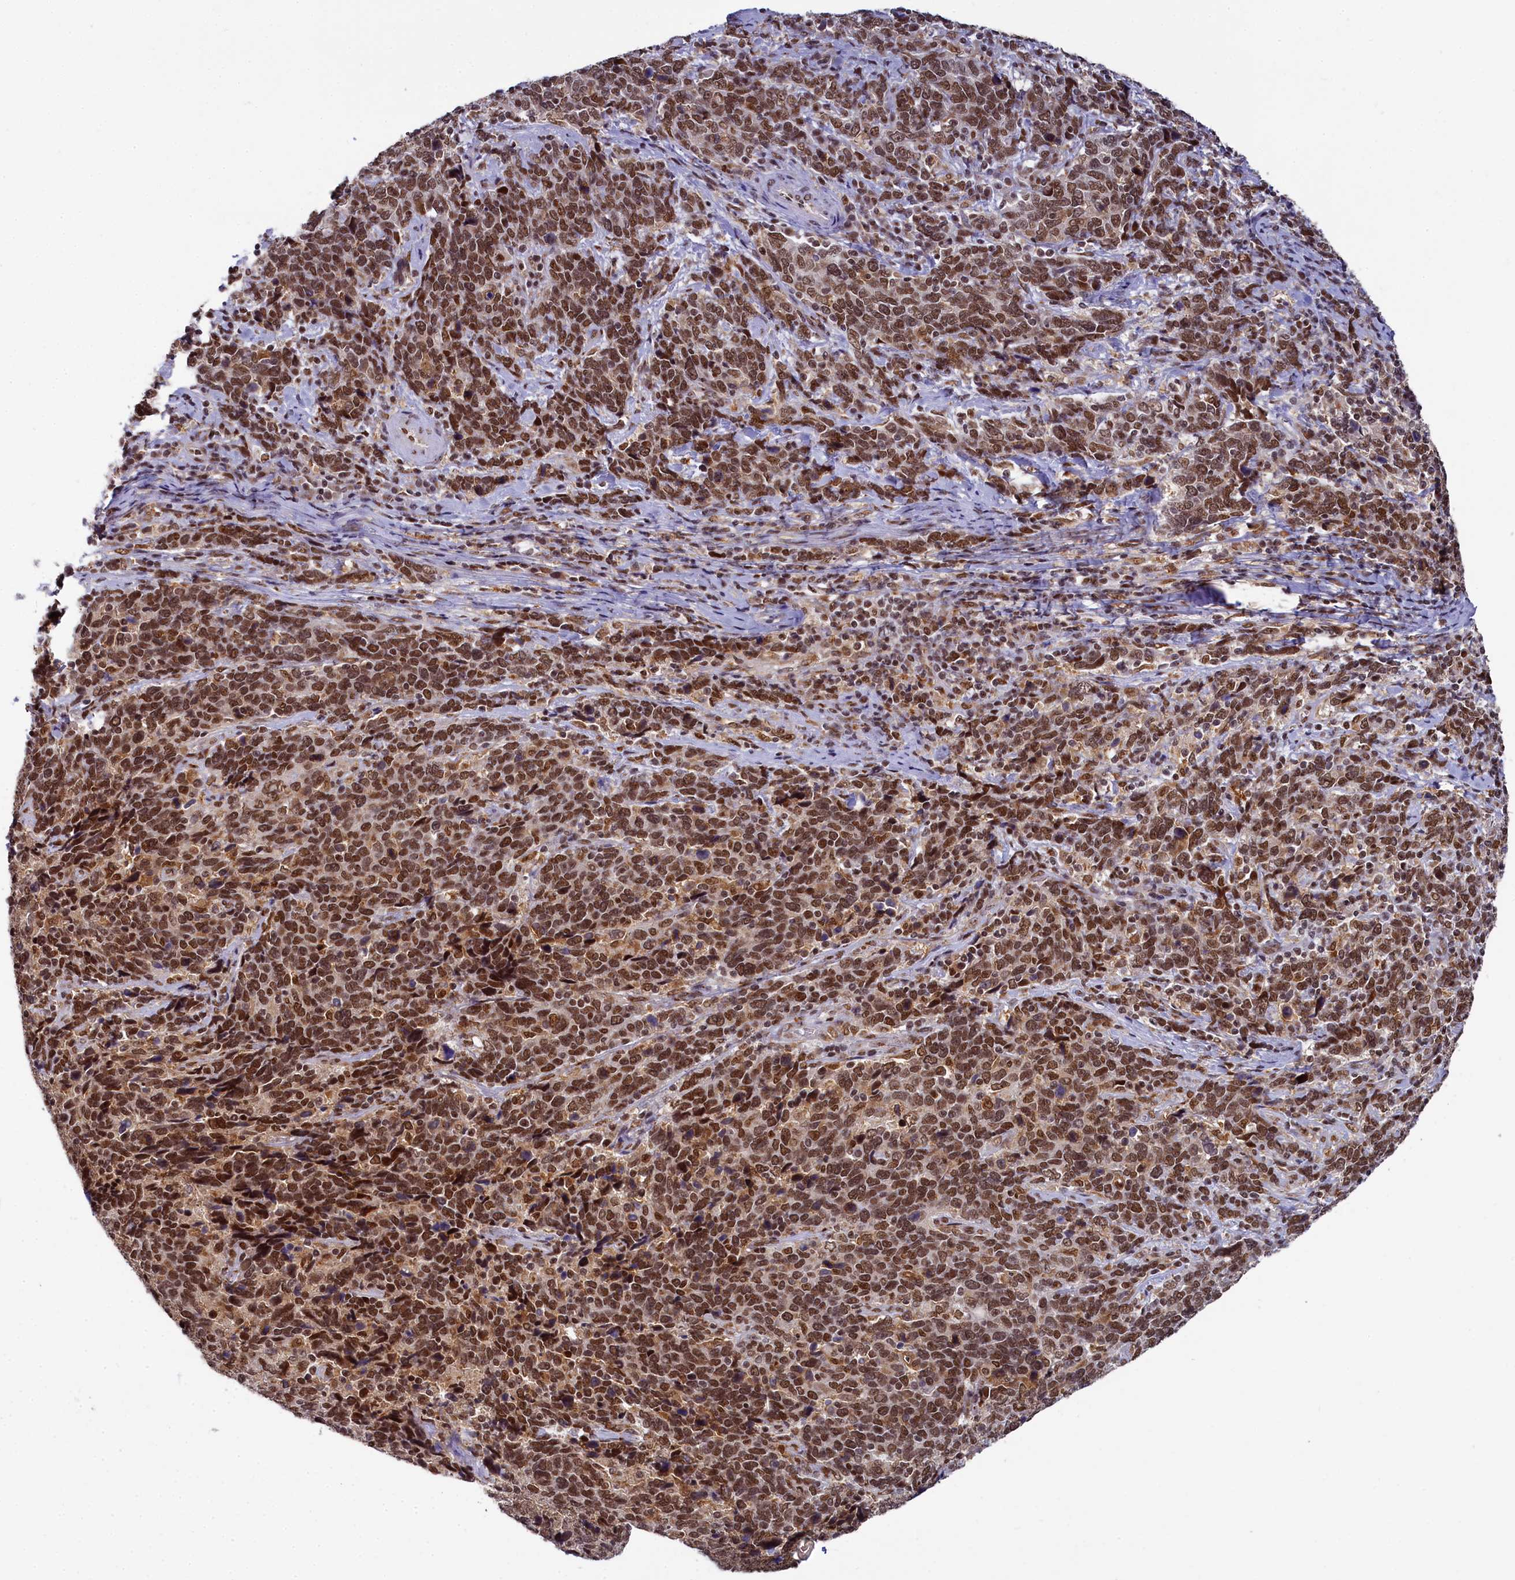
{"staining": {"intensity": "strong", "quantity": ">75%", "location": "nuclear"}, "tissue": "cervical cancer", "cell_type": "Tumor cells", "image_type": "cancer", "snomed": [{"axis": "morphology", "description": "Squamous cell carcinoma, NOS"}, {"axis": "topography", "description": "Cervix"}], "caption": "Protein staining by immunohistochemistry (IHC) shows strong nuclear expression in approximately >75% of tumor cells in cervical squamous cell carcinoma.", "gene": "PPHLN1", "patient": {"sex": "female", "age": 41}}